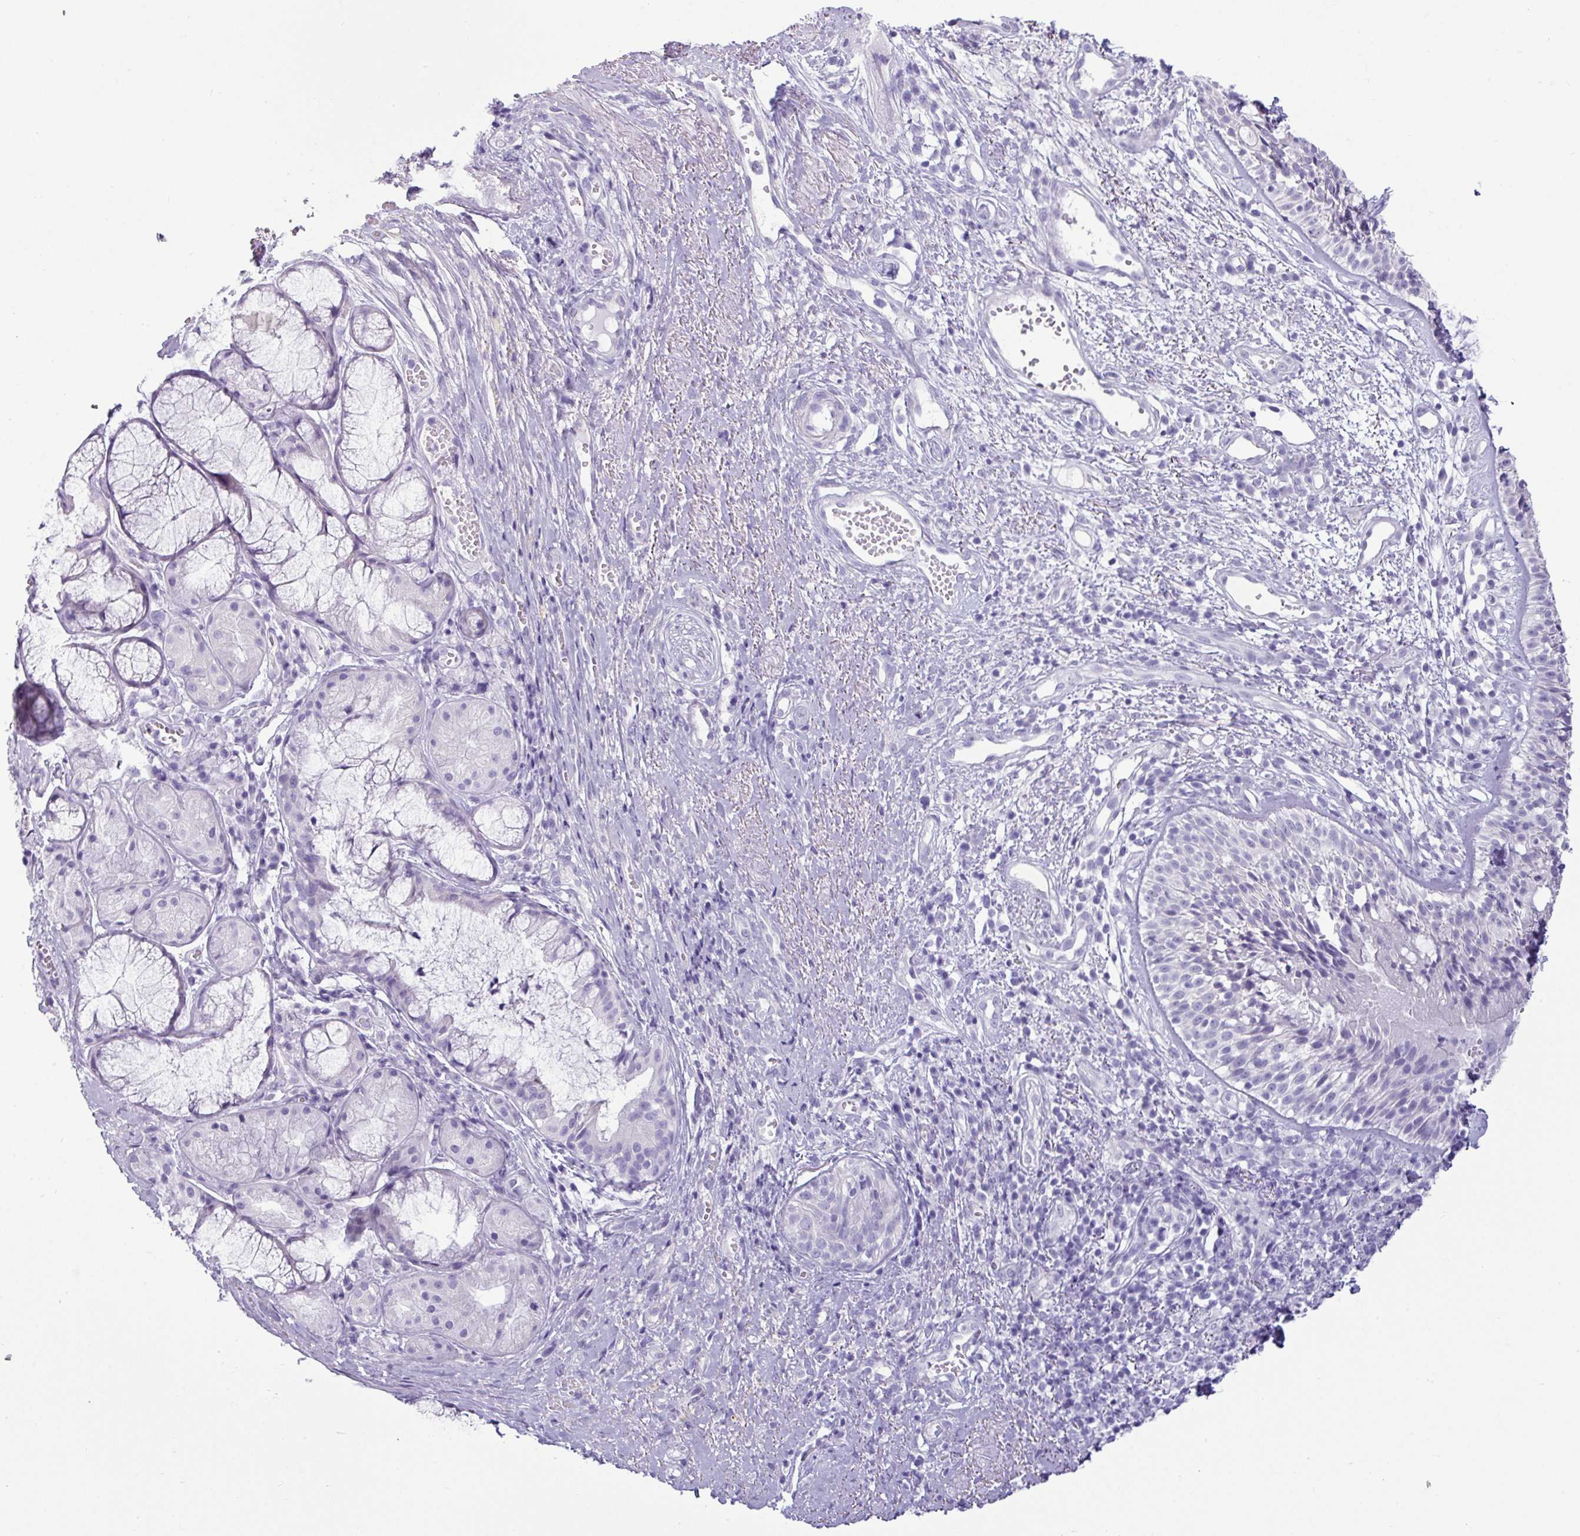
{"staining": {"intensity": "negative", "quantity": "none", "location": "none"}, "tissue": "nasopharynx", "cell_type": "Respiratory epithelial cells", "image_type": "normal", "snomed": [{"axis": "morphology", "description": "Normal tissue, NOS"}, {"axis": "topography", "description": "Cartilage tissue"}, {"axis": "topography", "description": "Nasopharynx"}, {"axis": "topography", "description": "Thyroid gland"}], "caption": "Immunohistochemistry (IHC) image of unremarkable nasopharynx stained for a protein (brown), which exhibits no positivity in respiratory epithelial cells. (DAB (3,3'-diaminobenzidine) immunohistochemistry, high magnification).", "gene": "VCX2", "patient": {"sex": "male", "age": 63}}